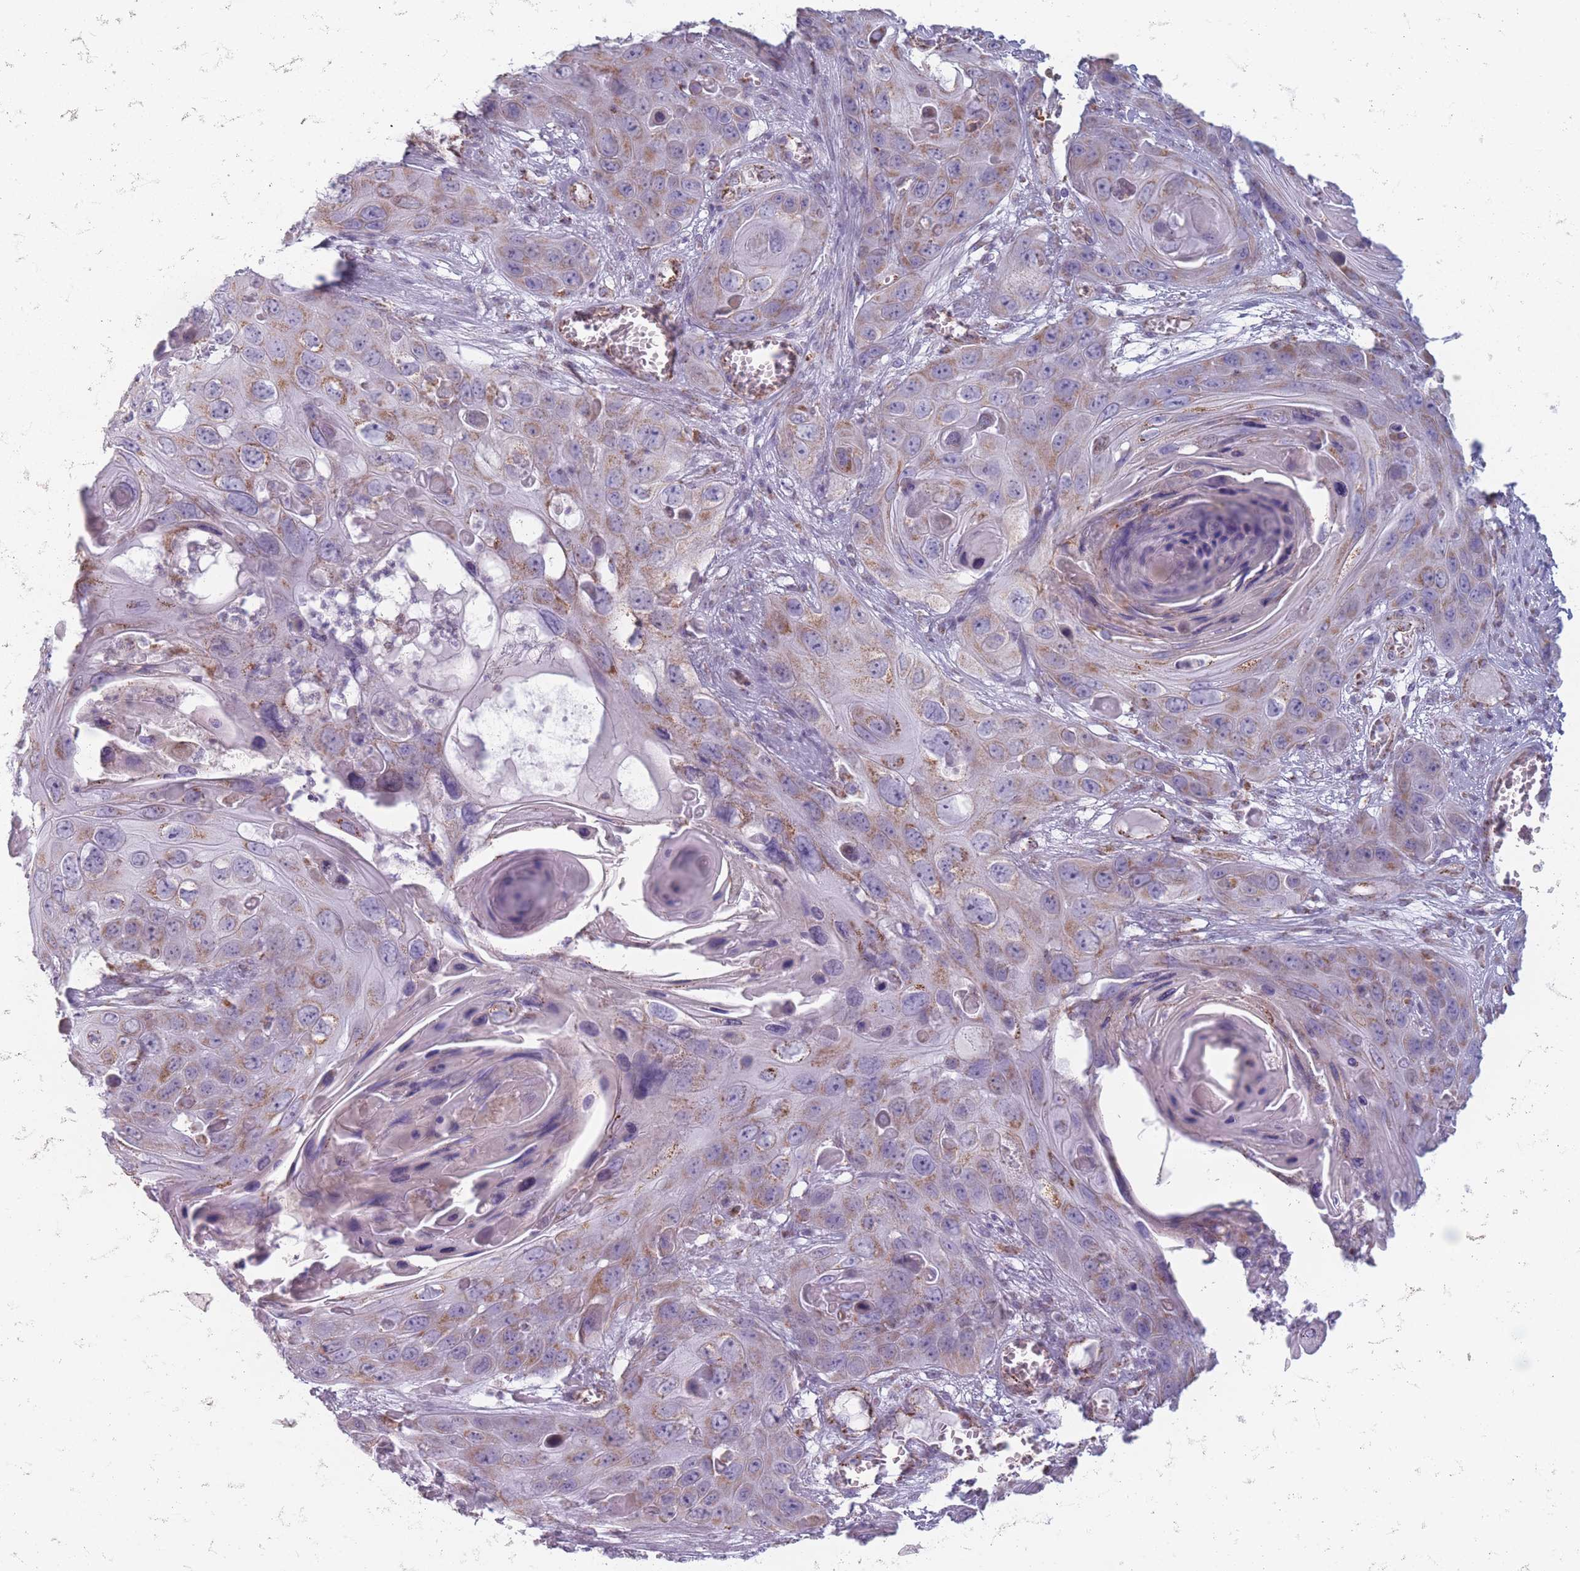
{"staining": {"intensity": "moderate", "quantity": ">75%", "location": "cytoplasmic/membranous"}, "tissue": "skin cancer", "cell_type": "Tumor cells", "image_type": "cancer", "snomed": [{"axis": "morphology", "description": "Squamous cell carcinoma, NOS"}, {"axis": "topography", "description": "Skin"}], "caption": "Human skin cancer stained for a protein (brown) exhibits moderate cytoplasmic/membranous positive staining in about >75% of tumor cells.", "gene": "DCHS1", "patient": {"sex": "male", "age": 55}}